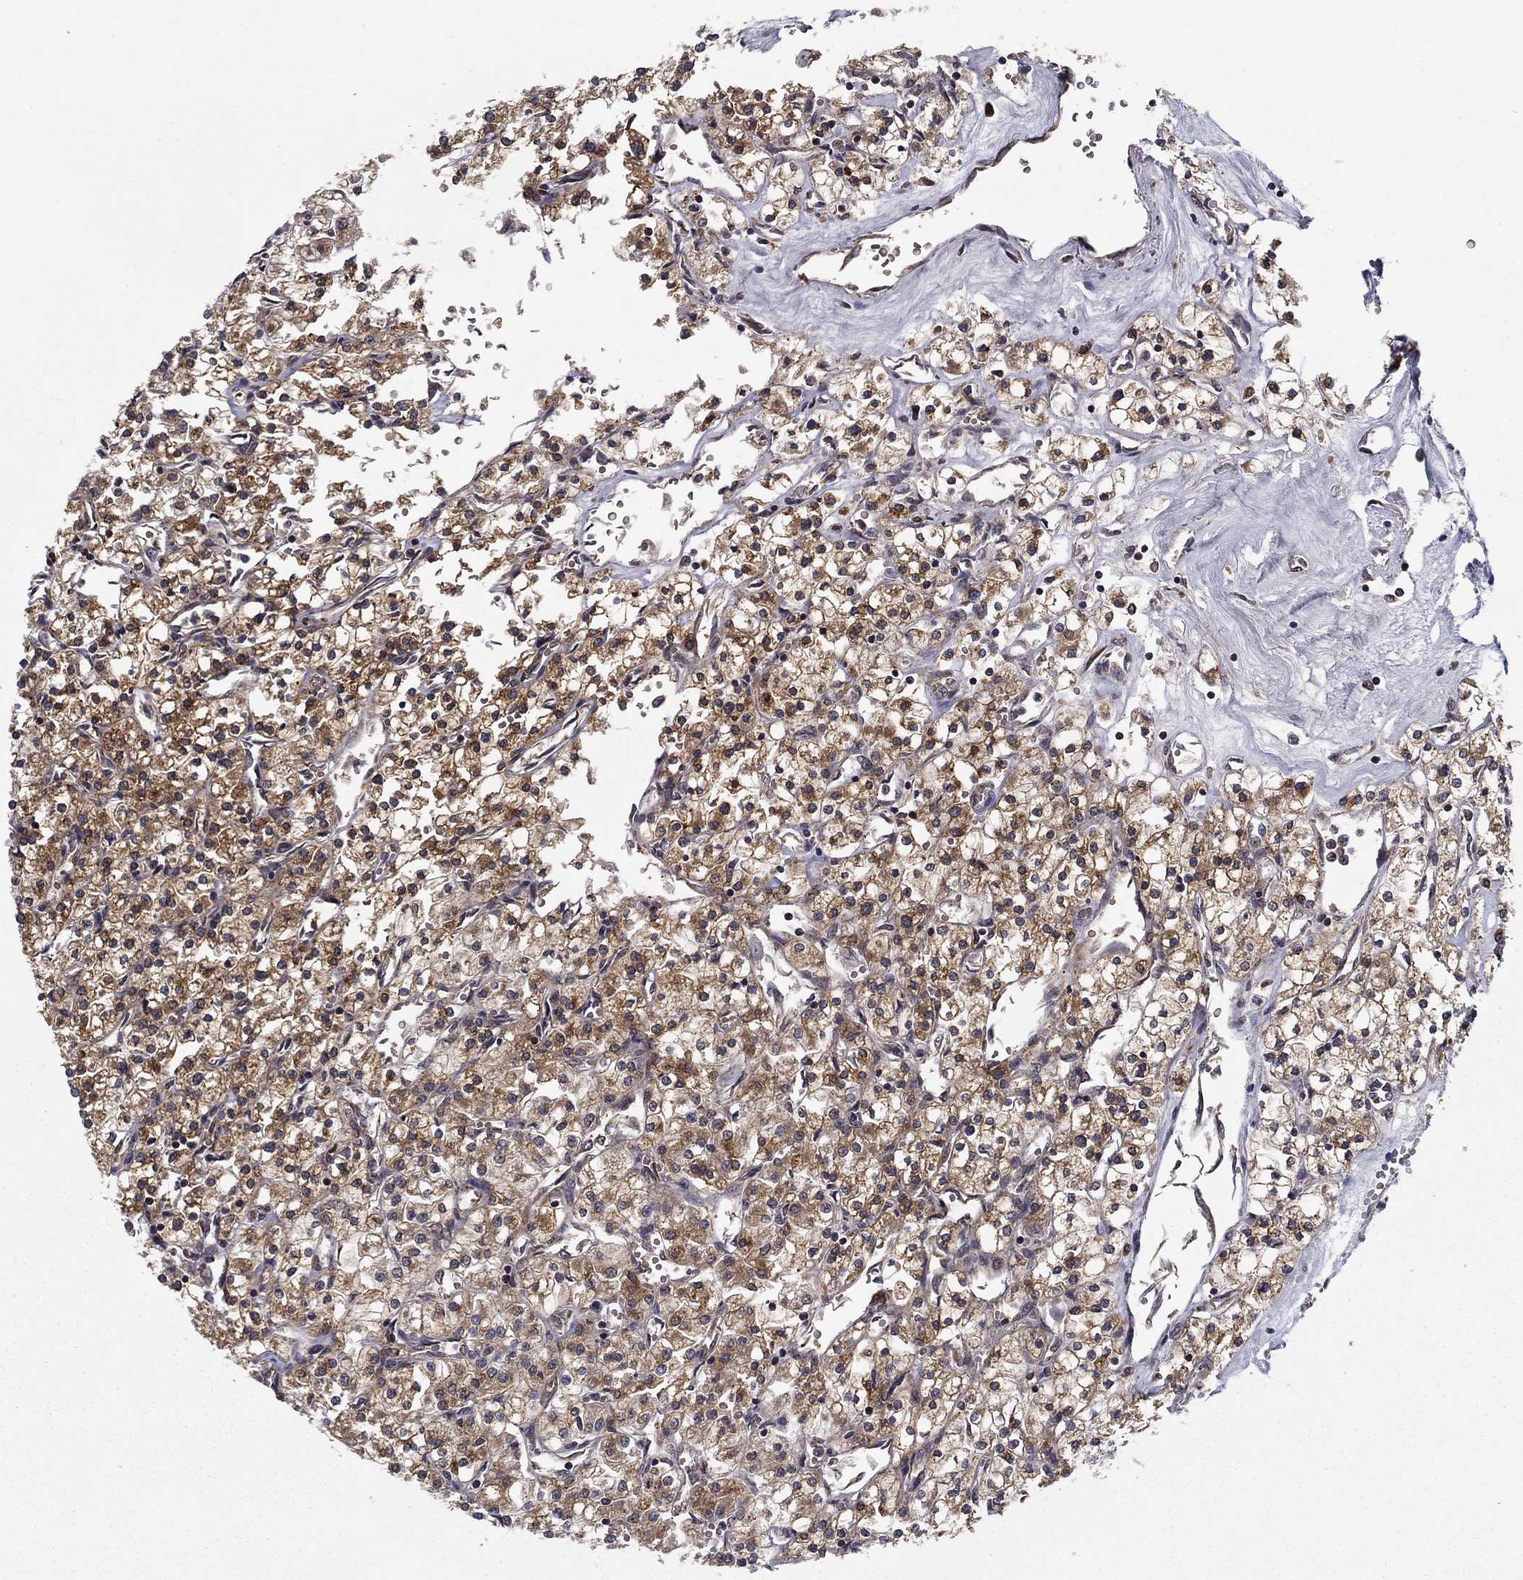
{"staining": {"intensity": "moderate", "quantity": "25%-75%", "location": "cytoplasmic/membranous"}, "tissue": "renal cancer", "cell_type": "Tumor cells", "image_type": "cancer", "snomed": [{"axis": "morphology", "description": "Adenocarcinoma, NOS"}, {"axis": "topography", "description": "Kidney"}], "caption": "Moderate cytoplasmic/membranous positivity is seen in approximately 25%-75% of tumor cells in renal cancer.", "gene": "SLC2A13", "patient": {"sex": "male", "age": 80}}